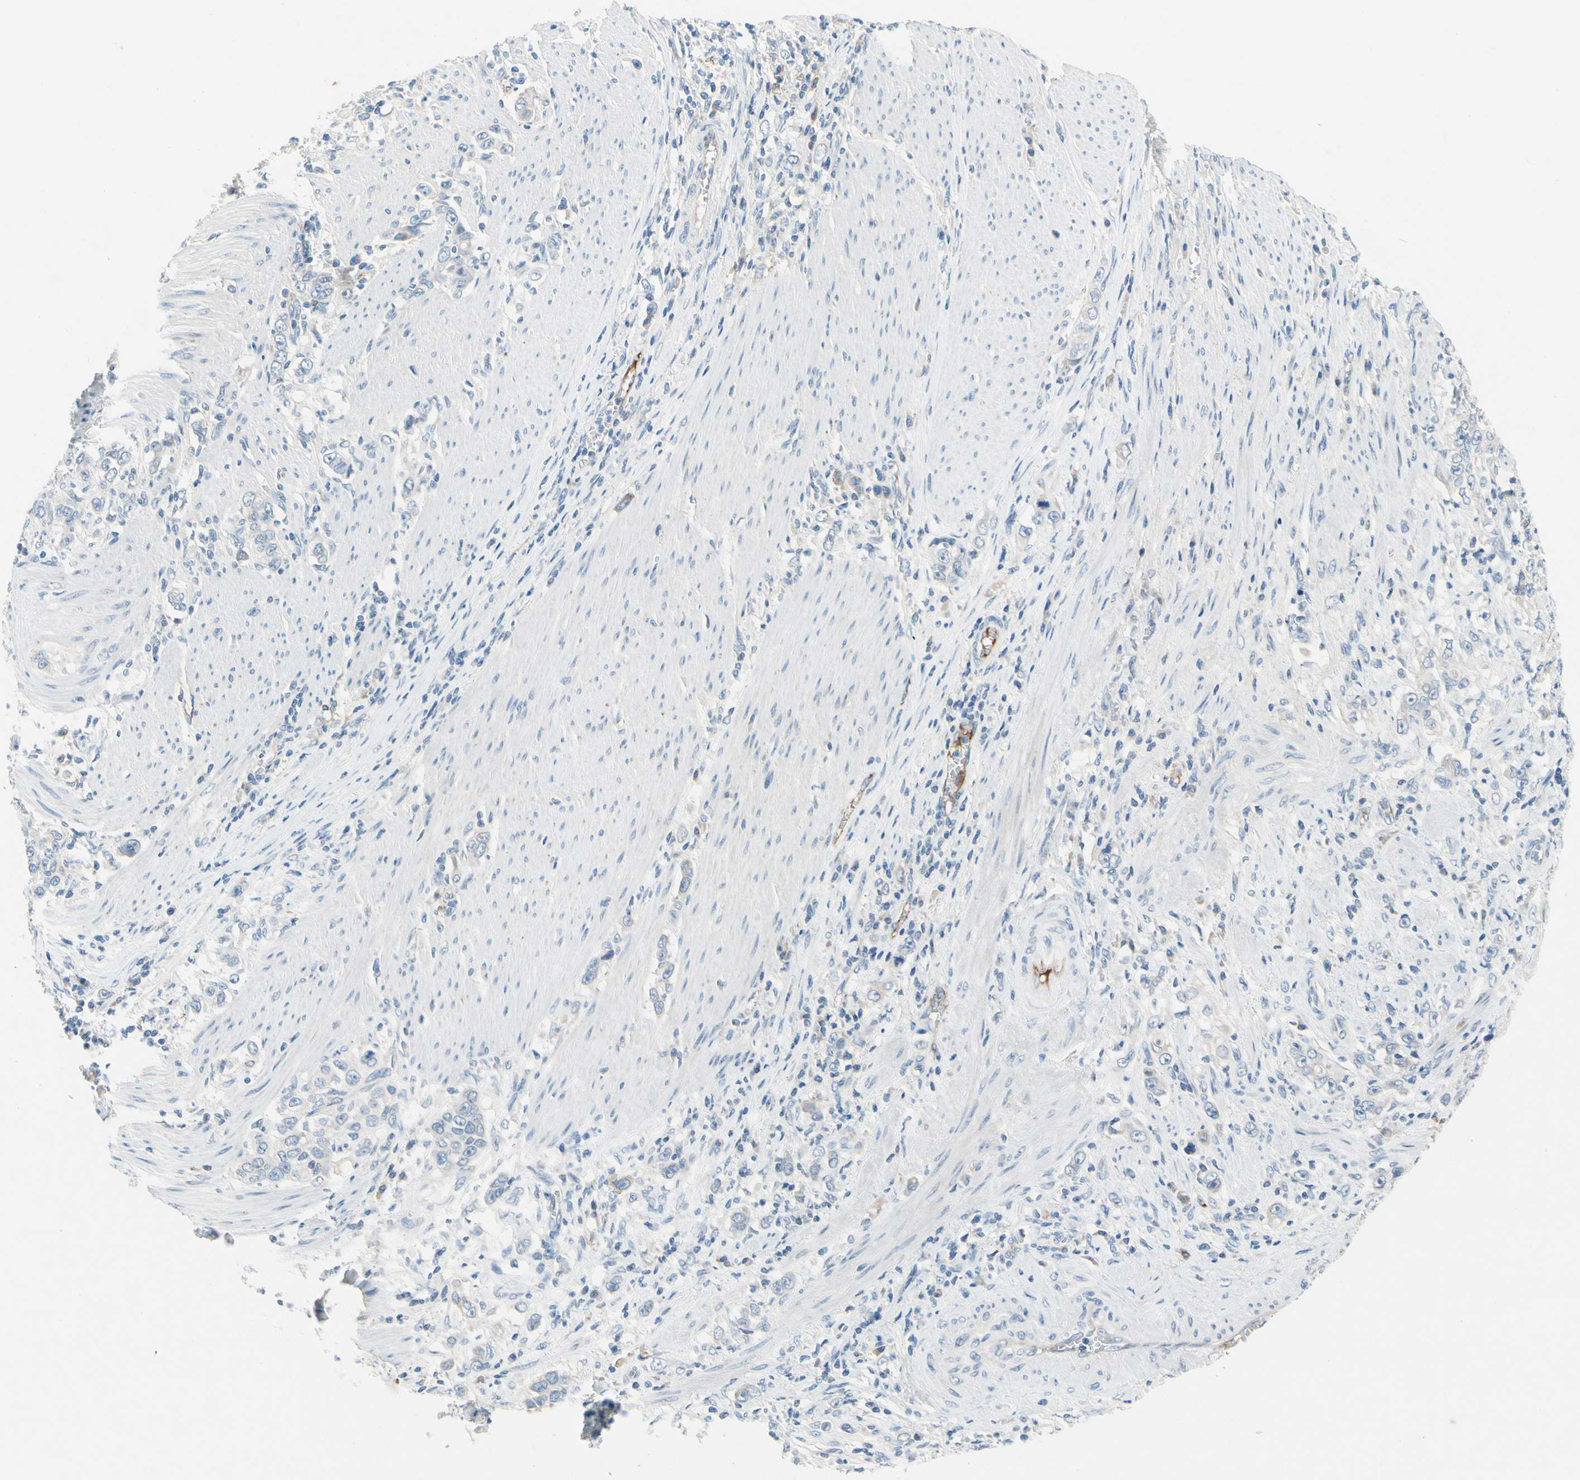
{"staining": {"intensity": "negative", "quantity": "none", "location": "none"}, "tissue": "stomach cancer", "cell_type": "Tumor cells", "image_type": "cancer", "snomed": [{"axis": "morphology", "description": "Adenocarcinoma, NOS"}, {"axis": "topography", "description": "Stomach, lower"}], "caption": "This is an immunohistochemistry (IHC) photomicrograph of human stomach cancer. There is no expression in tumor cells.", "gene": "CNDP1", "patient": {"sex": "female", "age": 72}}